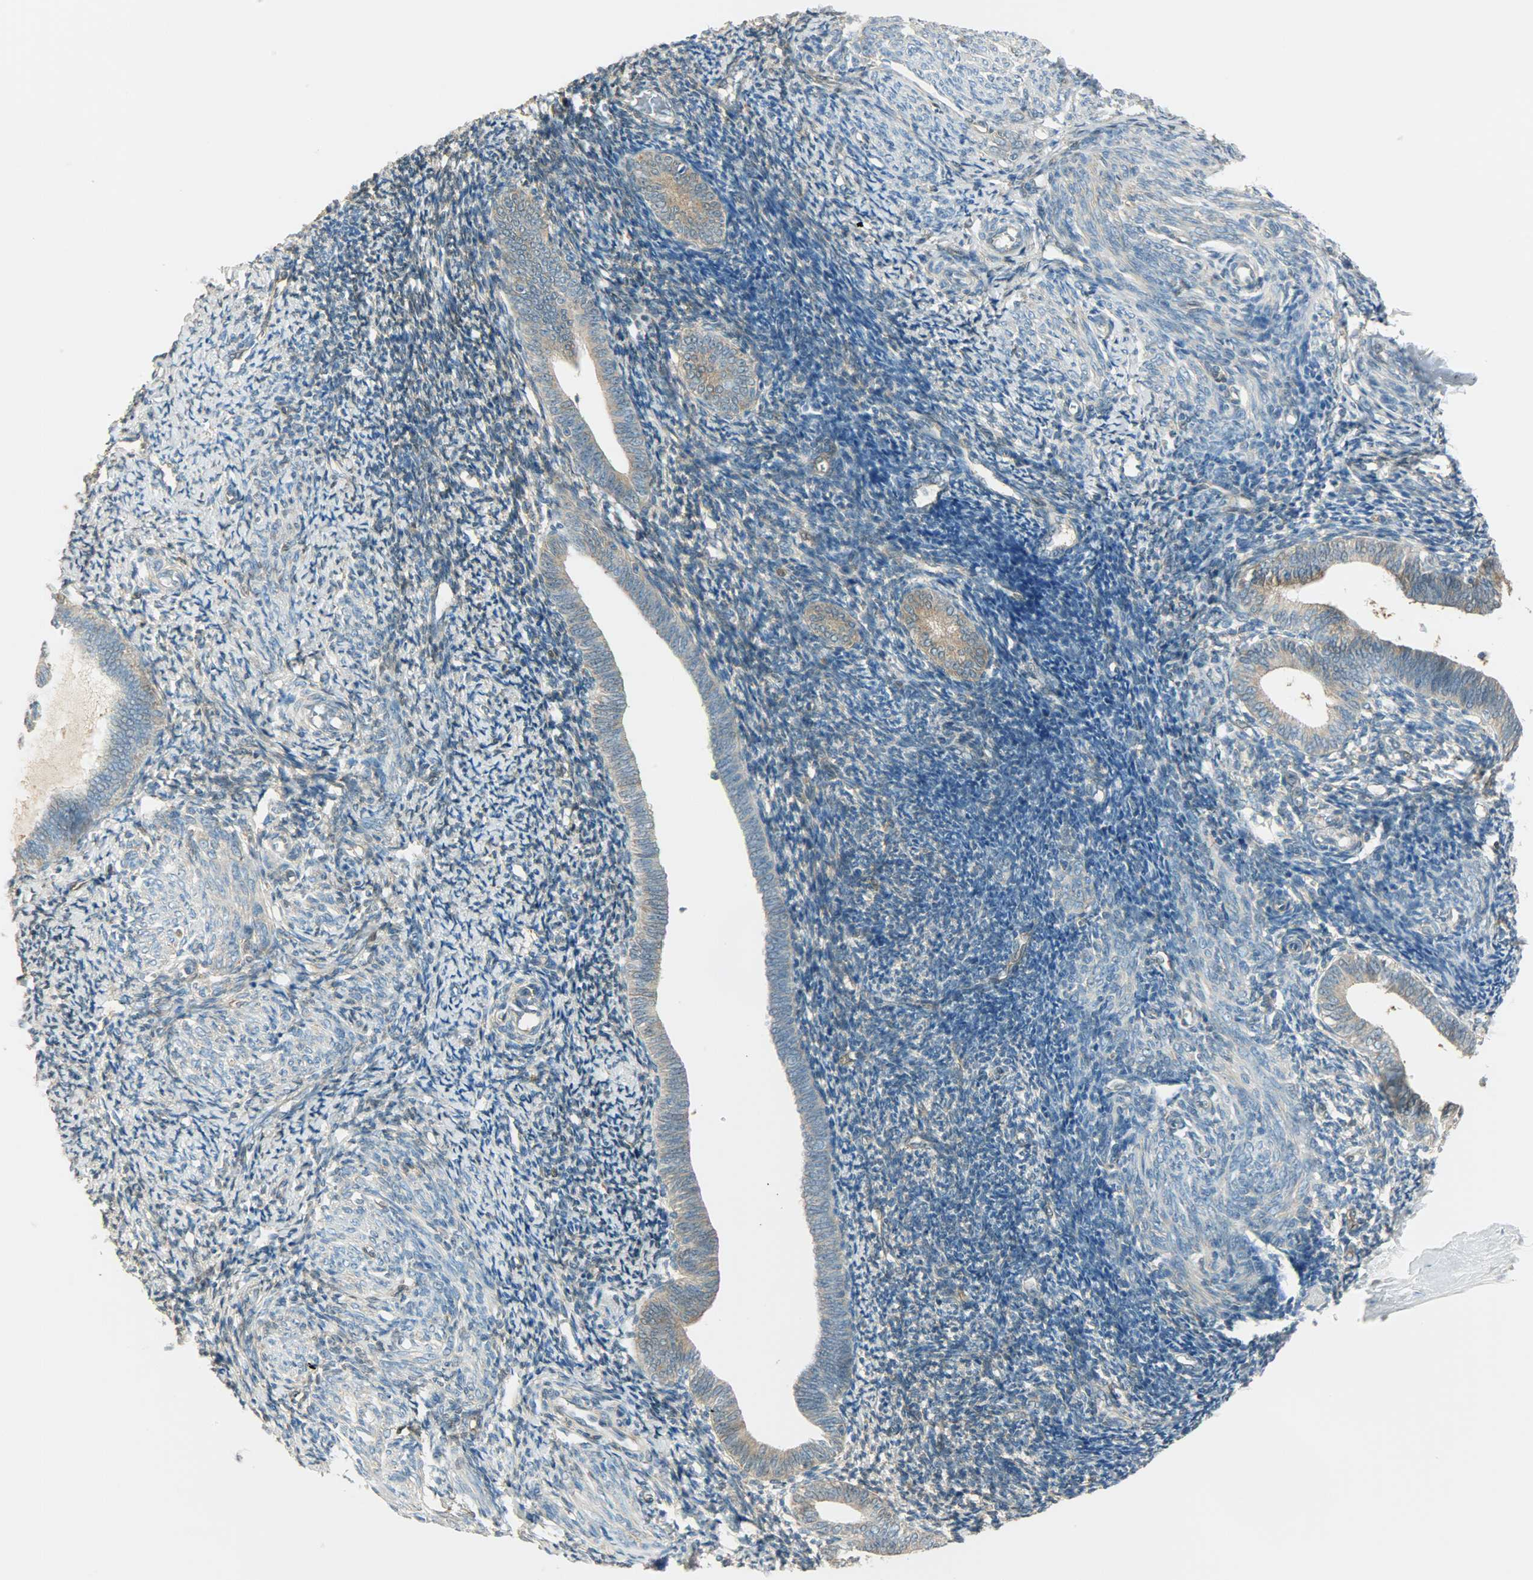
{"staining": {"intensity": "weak", "quantity": "25%-75%", "location": "cytoplasmic/membranous"}, "tissue": "endometrium", "cell_type": "Cells in endometrial stroma", "image_type": "normal", "snomed": [{"axis": "morphology", "description": "Normal tissue, NOS"}, {"axis": "topography", "description": "Endometrium"}], "caption": "A brown stain shows weak cytoplasmic/membranous staining of a protein in cells in endometrial stroma of normal human endometrium. Using DAB (3,3'-diaminobenzidine) (brown) and hematoxylin (blue) stains, captured at high magnification using brightfield microscopy.", "gene": "TSC22D2", "patient": {"sex": "female", "age": 57}}